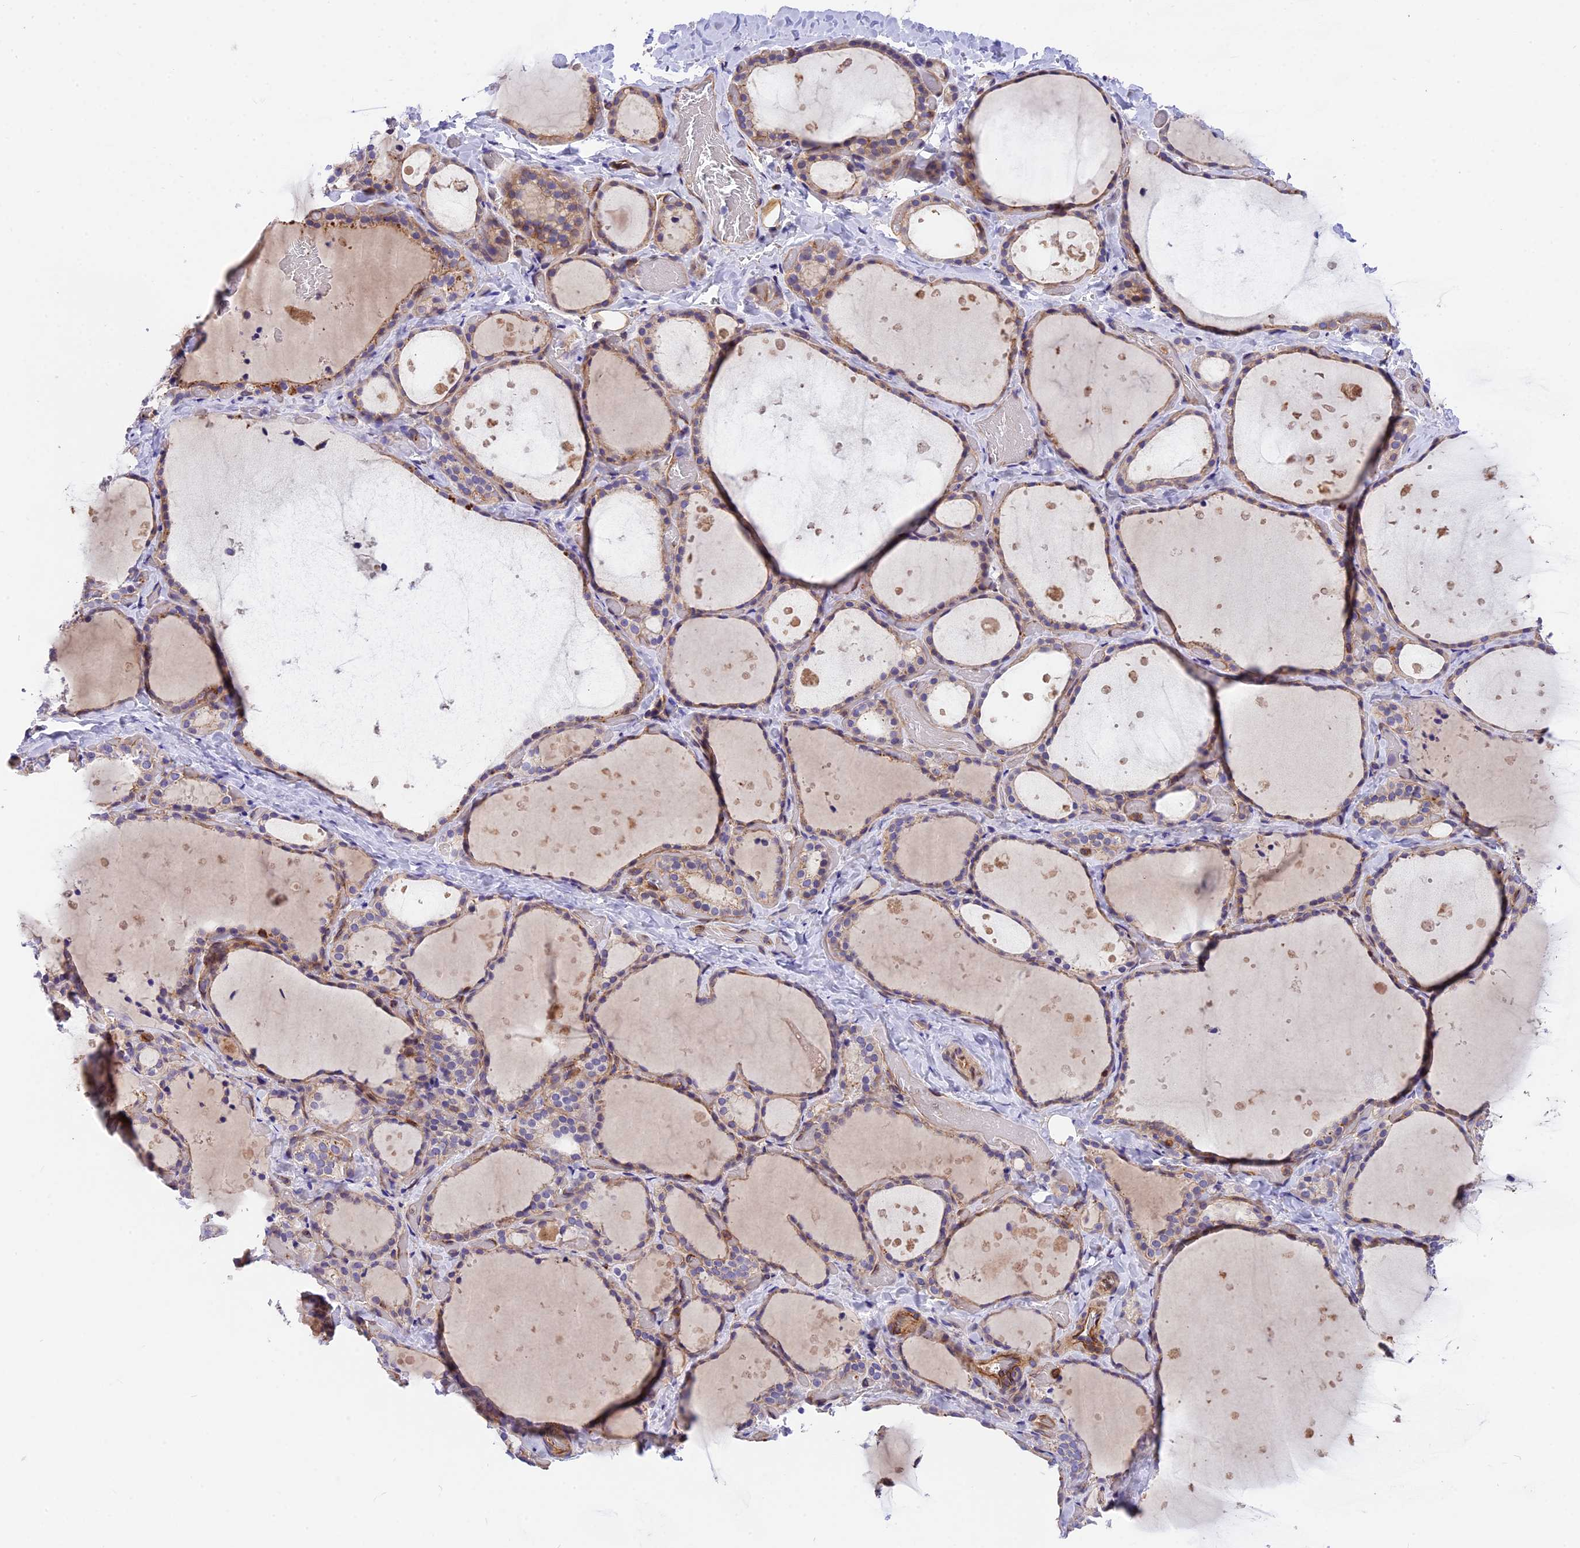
{"staining": {"intensity": "weak", "quantity": "<25%", "location": "cytoplasmic/membranous"}, "tissue": "thyroid gland", "cell_type": "Glandular cells", "image_type": "normal", "snomed": [{"axis": "morphology", "description": "Normal tissue, NOS"}, {"axis": "topography", "description": "Thyroid gland"}], "caption": "Photomicrograph shows no significant protein expression in glandular cells of benign thyroid gland.", "gene": "MED20", "patient": {"sex": "female", "age": 44}}